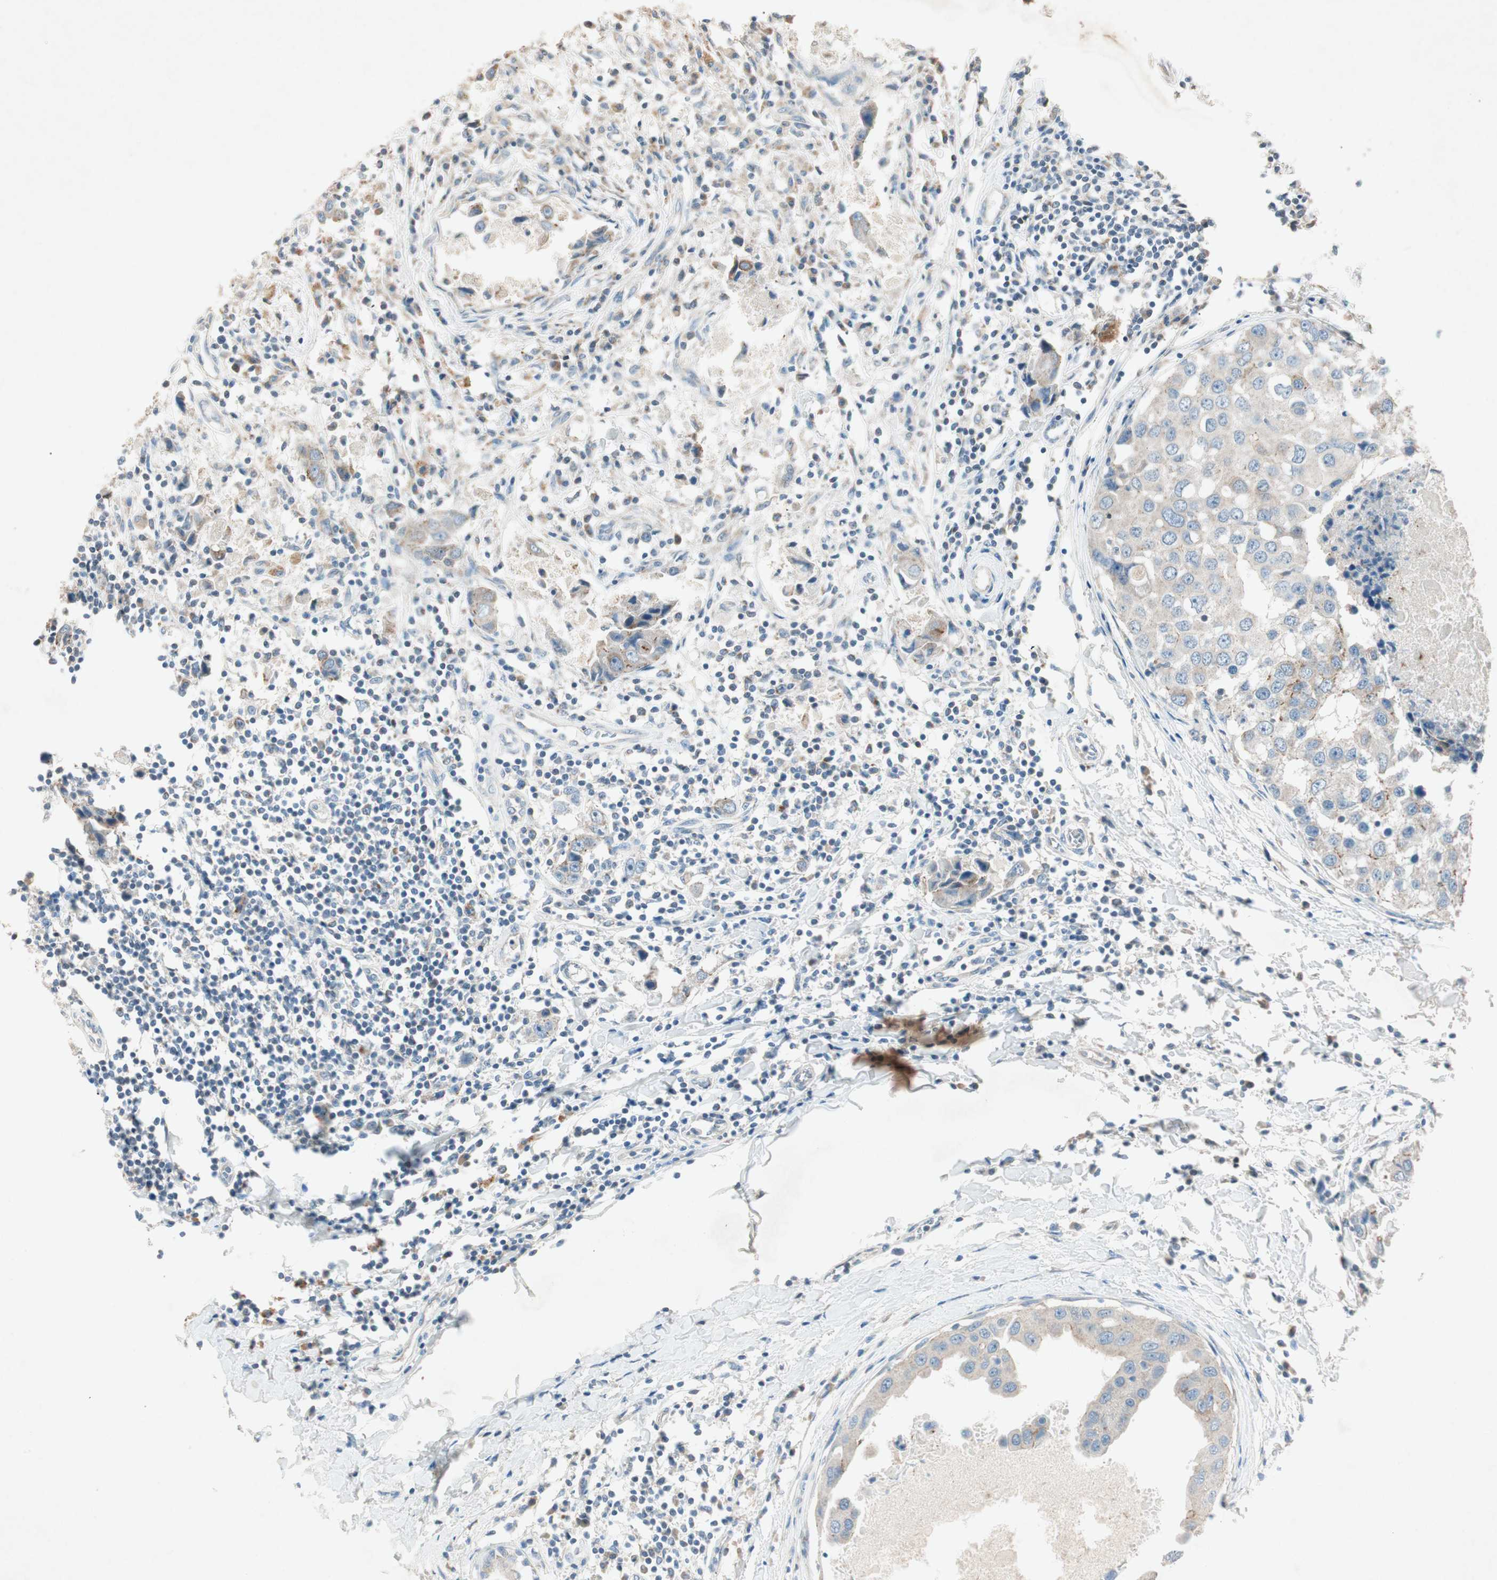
{"staining": {"intensity": "weak", "quantity": "25%-75%", "location": "cytoplasmic/membranous"}, "tissue": "breast cancer", "cell_type": "Tumor cells", "image_type": "cancer", "snomed": [{"axis": "morphology", "description": "Duct carcinoma"}, {"axis": "topography", "description": "Breast"}], "caption": "About 25%-75% of tumor cells in breast cancer (invasive ductal carcinoma) display weak cytoplasmic/membranous protein expression as visualized by brown immunohistochemical staining.", "gene": "NKAIN1", "patient": {"sex": "female", "age": 27}}